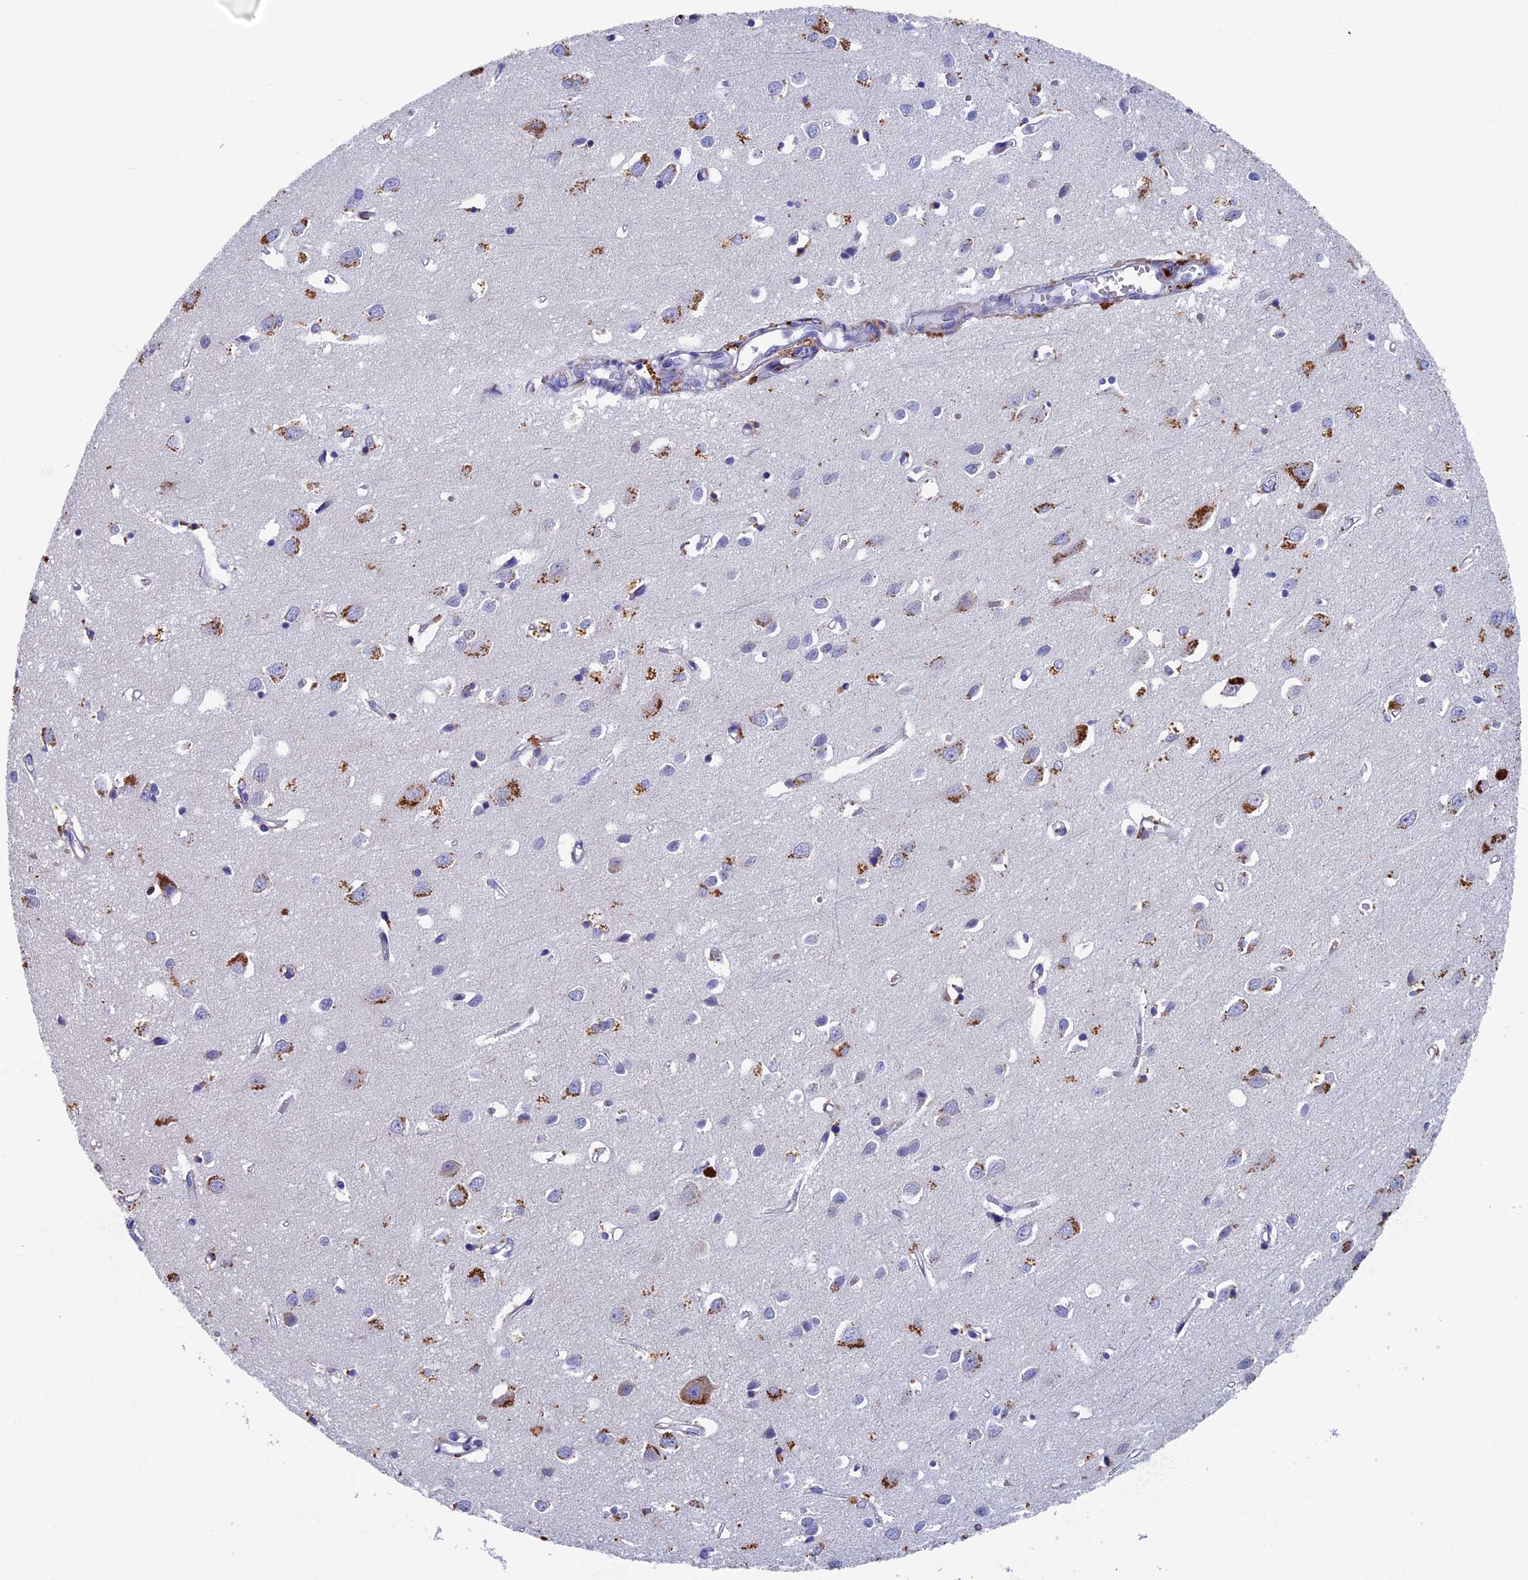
{"staining": {"intensity": "weak", "quantity": "<25%", "location": "cytoplasmic/membranous"}, "tissue": "cerebral cortex", "cell_type": "Endothelial cells", "image_type": "normal", "snomed": [{"axis": "morphology", "description": "Normal tissue, NOS"}, {"axis": "topography", "description": "Cerebral cortex"}], "caption": "The histopathology image shows no staining of endothelial cells in benign cerebral cortex.", "gene": "OAT", "patient": {"sex": "female", "age": 64}}